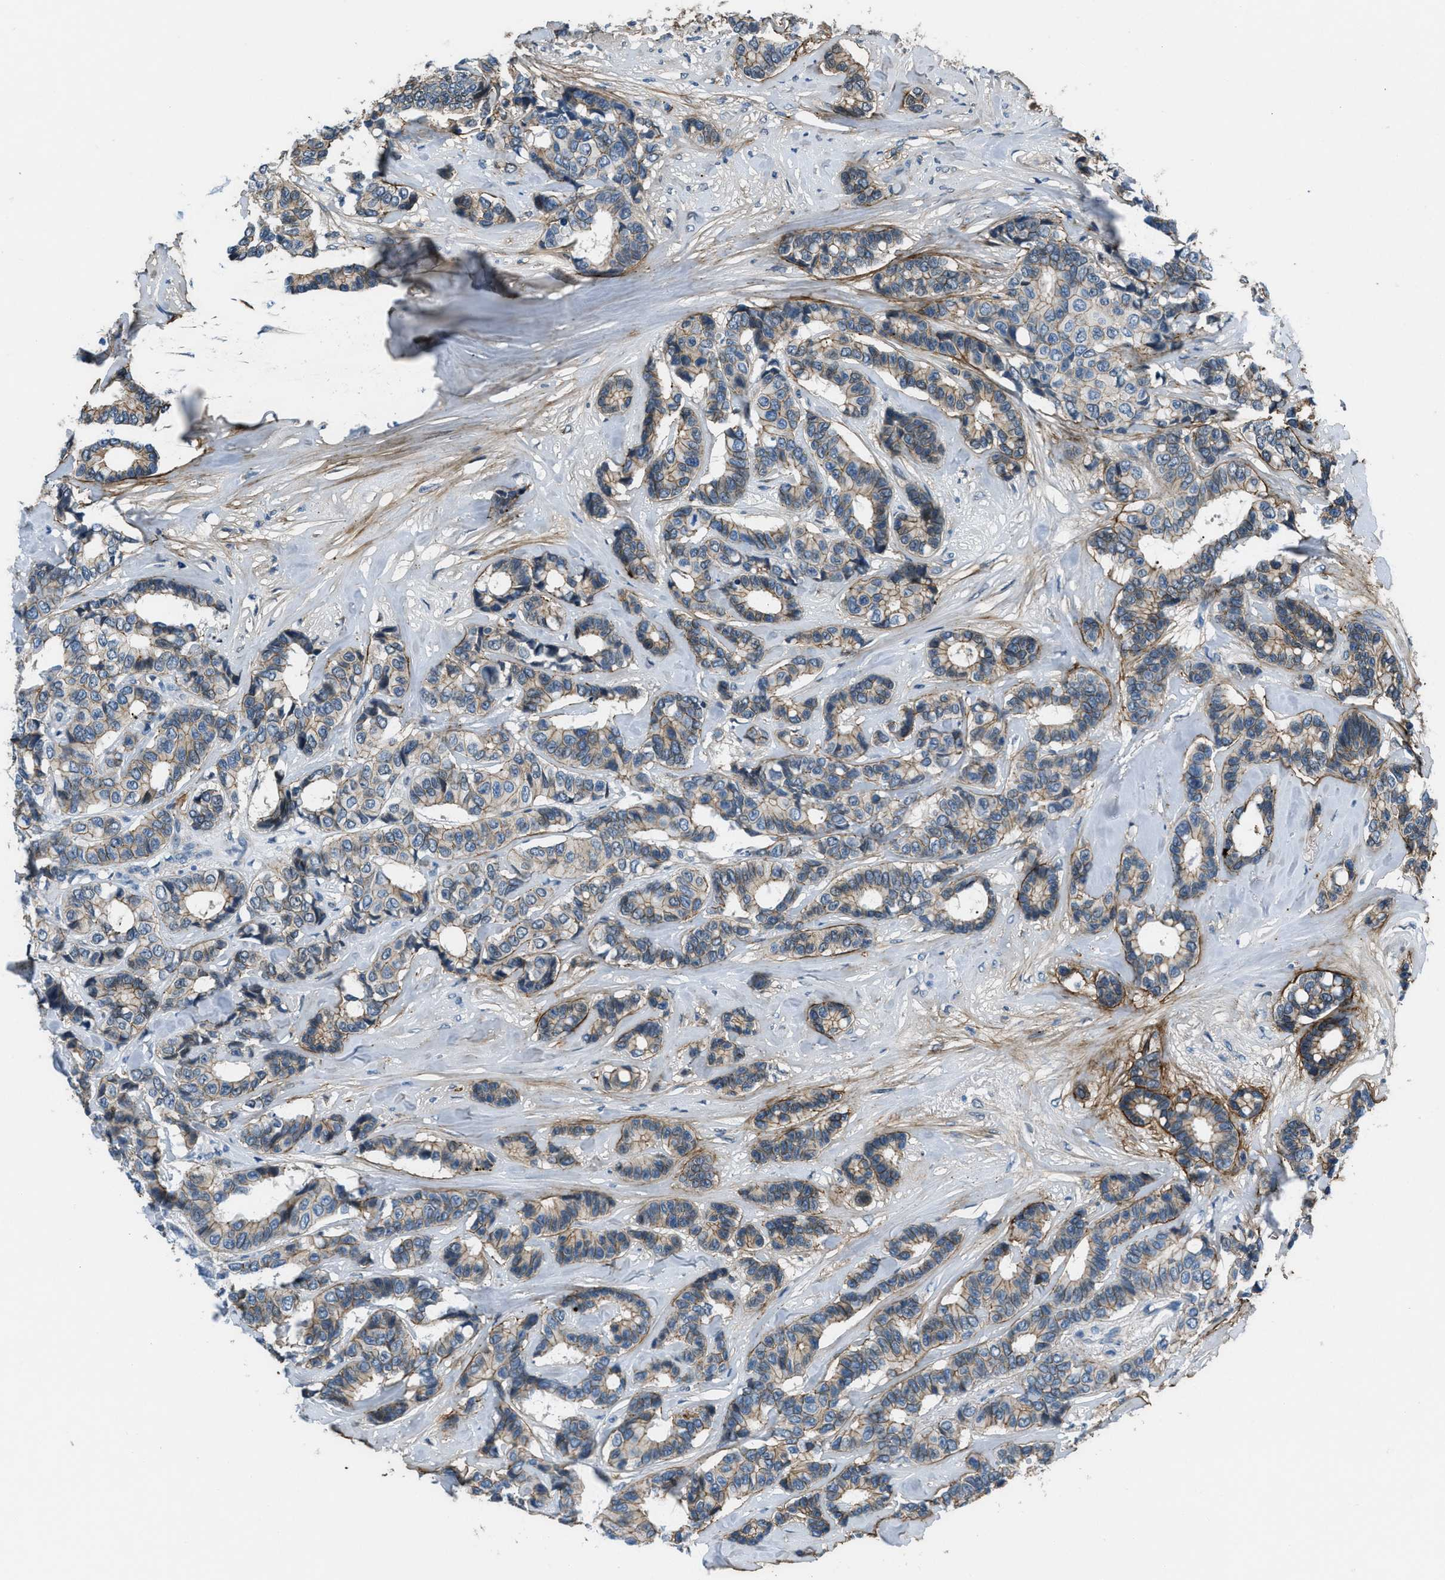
{"staining": {"intensity": "weak", "quantity": "25%-75%", "location": "cytoplasmic/membranous"}, "tissue": "breast cancer", "cell_type": "Tumor cells", "image_type": "cancer", "snomed": [{"axis": "morphology", "description": "Duct carcinoma"}, {"axis": "topography", "description": "Breast"}], "caption": "Protein expression analysis of breast cancer (infiltrating ductal carcinoma) displays weak cytoplasmic/membranous positivity in approximately 25%-75% of tumor cells. The staining was performed using DAB (3,3'-diaminobenzidine), with brown indicating positive protein expression. Nuclei are stained blue with hematoxylin.", "gene": "FBN1", "patient": {"sex": "female", "age": 87}}